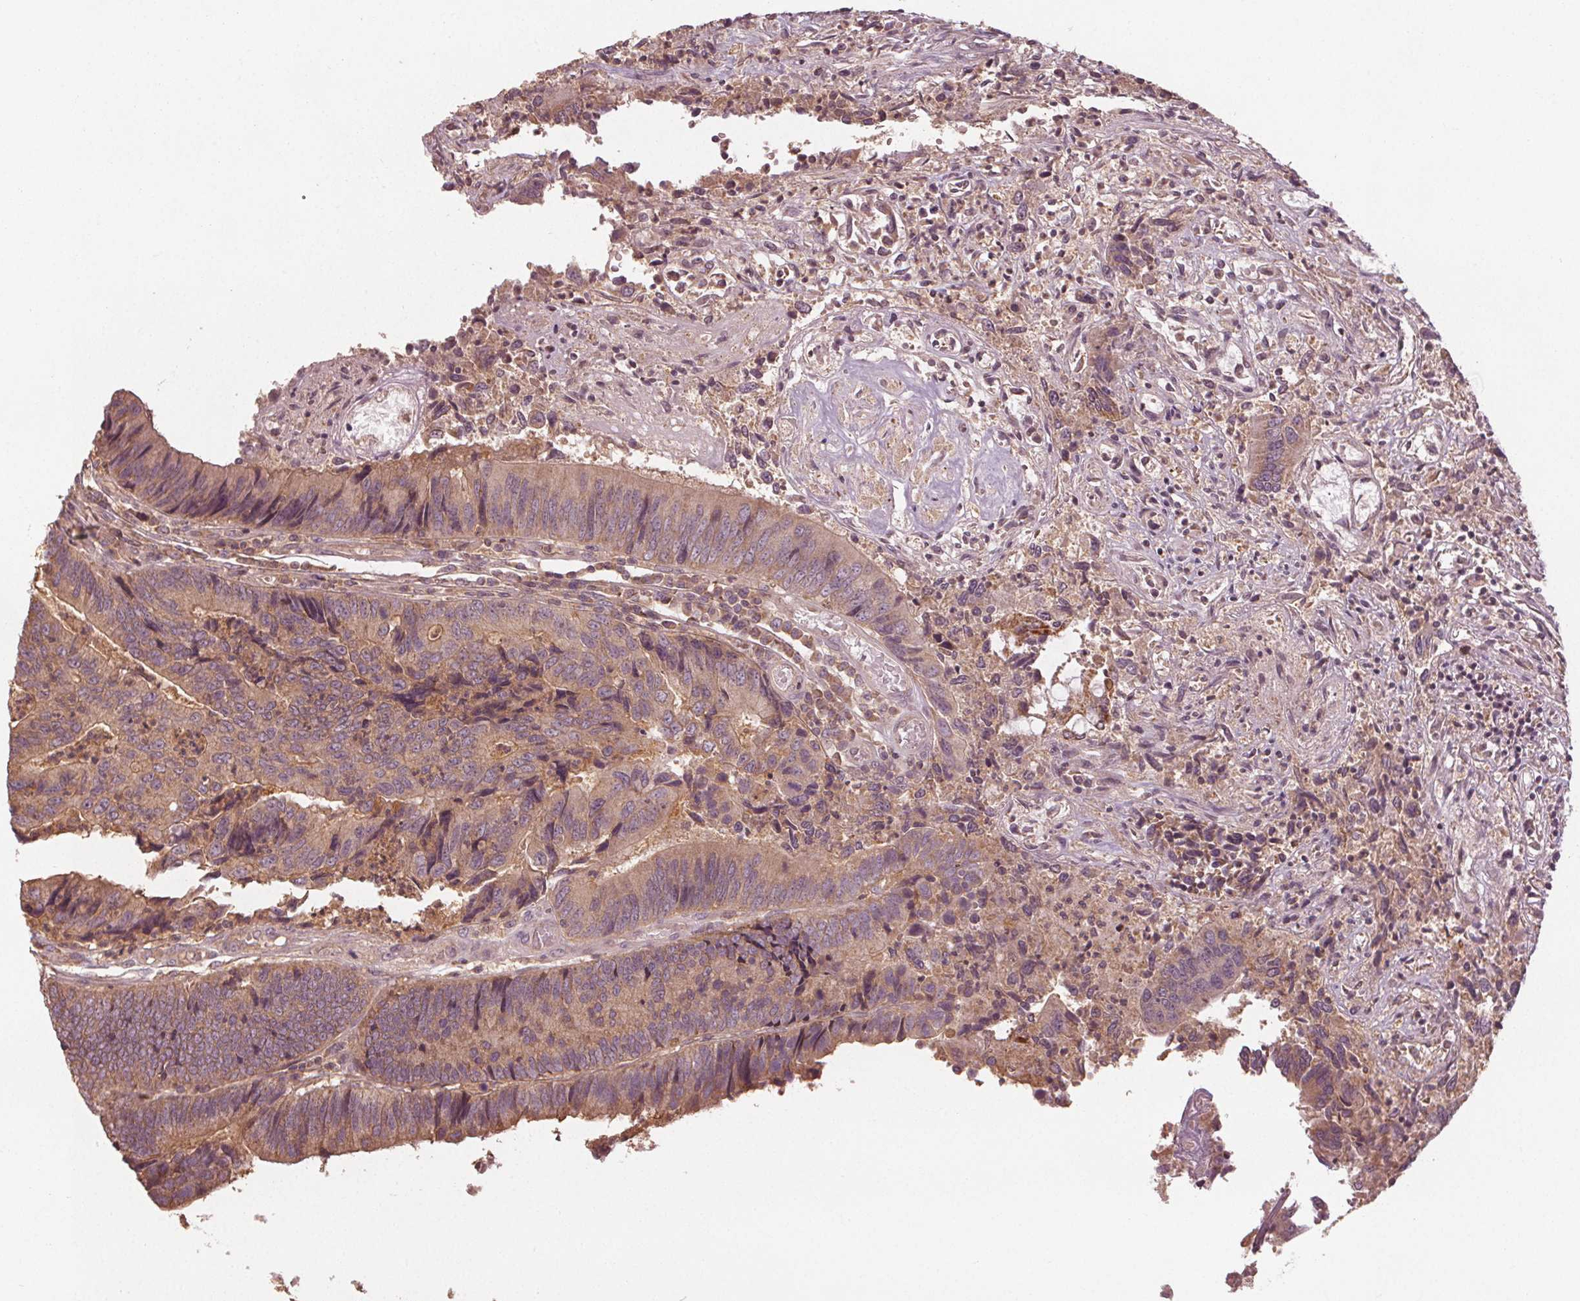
{"staining": {"intensity": "weak", "quantity": ">75%", "location": "cytoplasmic/membranous"}, "tissue": "colorectal cancer", "cell_type": "Tumor cells", "image_type": "cancer", "snomed": [{"axis": "morphology", "description": "Adenocarcinoma, NOS"}, {"axis": "topography", "description": "Colon"}], "caption": "Colorectal cancer (adenocarcinoma) was stained to show a protein in brown. There is low levels of weak cytoplasmic/membranous positivity in about >75% of tumor cells.", "gene": "GNB2", "patient": {"sex": "female", "age": 67}}